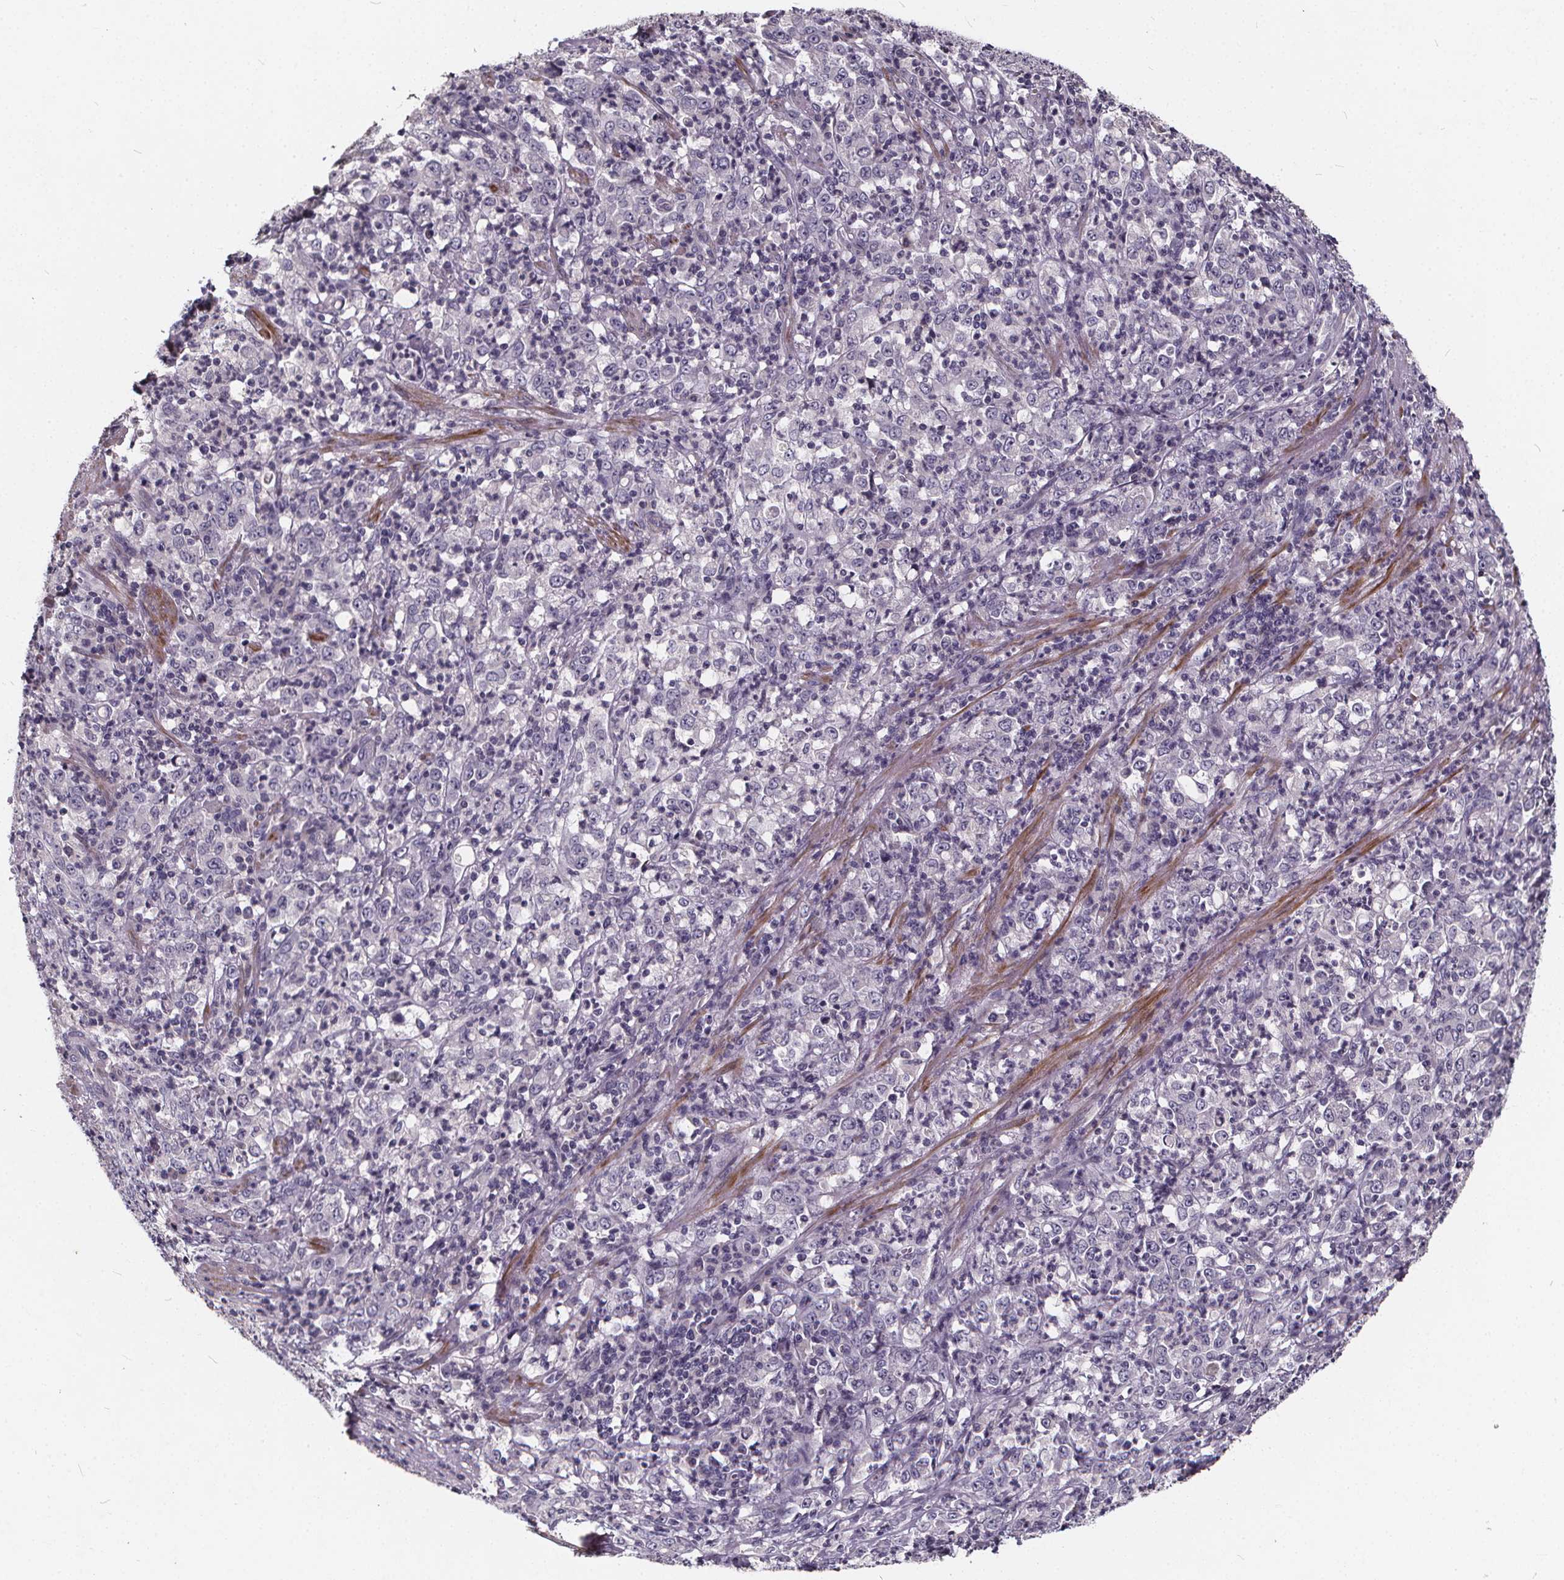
{"staining": {"intensity": "negative", "quantity": "none", "location": "none"}, "tissue": "stomach cancer", "cell_type": "Tumor cells", "image_type": "cancer", "snomed": [{"axis": "morphology", "description": "Adenocarcinoma, NOS"}, {"axis": "topography", "description": "Stomach, lower"}], "caption": "High magnification brightfield microscopy of stomach cancer (adenocarcinoma) stained with DAB (3,3'-diaminobenzidine) (brown) and counterstained with hematoxylin (blue): tumor cells show no significant expression.", "gene": "TSPAN14", "patient": {"sex": "female", "age": 71}}